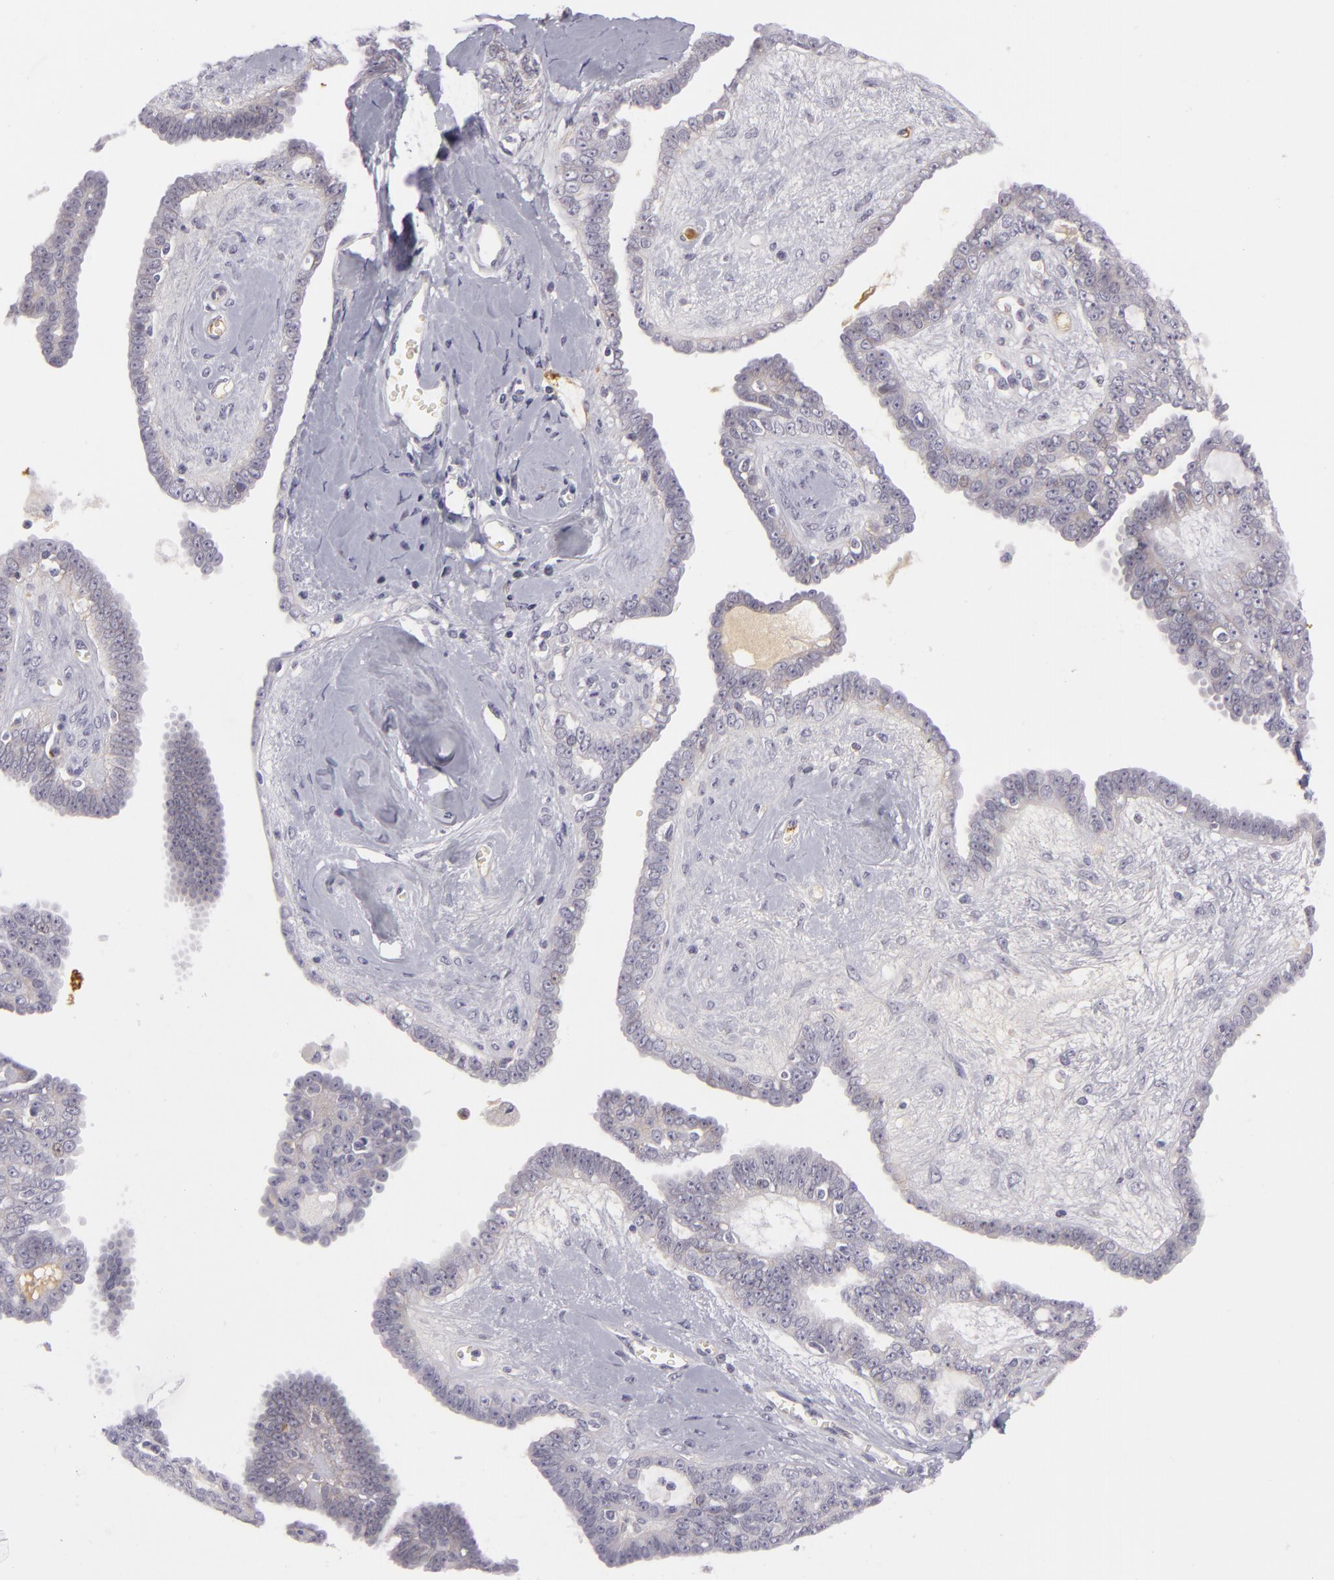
{"staining": {"intensity": "negative", "quantity": "none", "location": "none"}, "tissue": "ovarian cancer", "cell_type": "Tumor cells", "image_type": "cancer", "snomed": [{"axis": "morphology", "description": "Cystadenocarcinoma, serous, NOS"}, {"axis": "topography", "description": "Ovary"}], "caption": "Serous cystadenocarcinoma (ovarian) was stained to show a protein in brown. There is no significant staining in tumor cells.", "gene": "CTNNB1", "patient": {"sex": "female", "age": 71}}